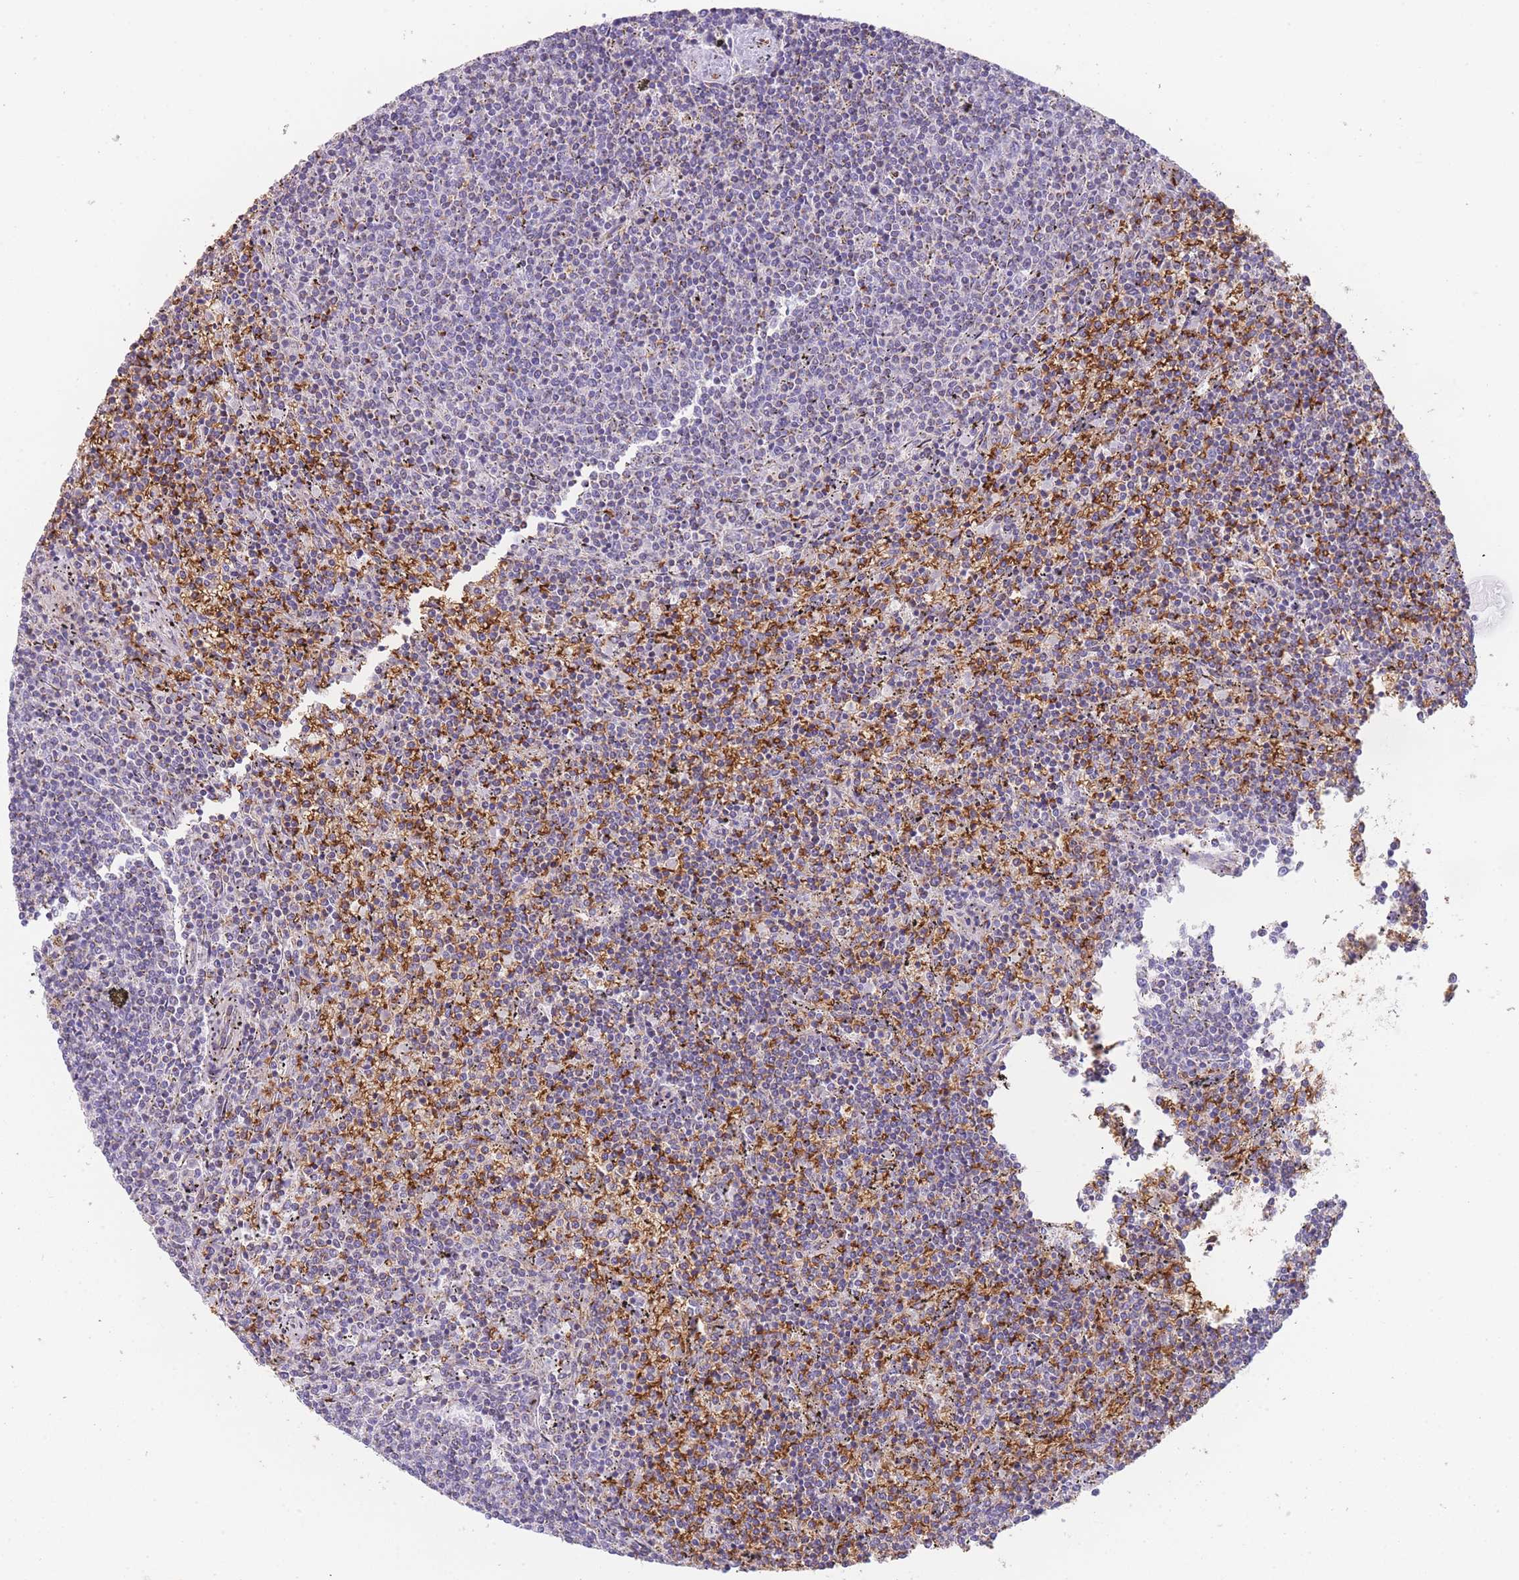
{"staining": {"intensity": "negative", "quantity": "none", "location": "none"}, "tissue": "lymphoma", "cell_type": "Tumor cells", "image_type": "cancer", "snomed": [{"axis": "morphology", "description": "Malignant lymphoma, non-Hodgkin's type, Low grade"}, {"axis": "topography", "description": "Spleen"}], "caption": "Immunohistochemistry photomicrograph of neoplastic tissue: human lymphoma stained with DAB (3,3'-diaminobenzidine) reveals no significant protein expression in tumor cells.", "gene": "SMPD4", "patient": {"sex": "female", "age": 50}}